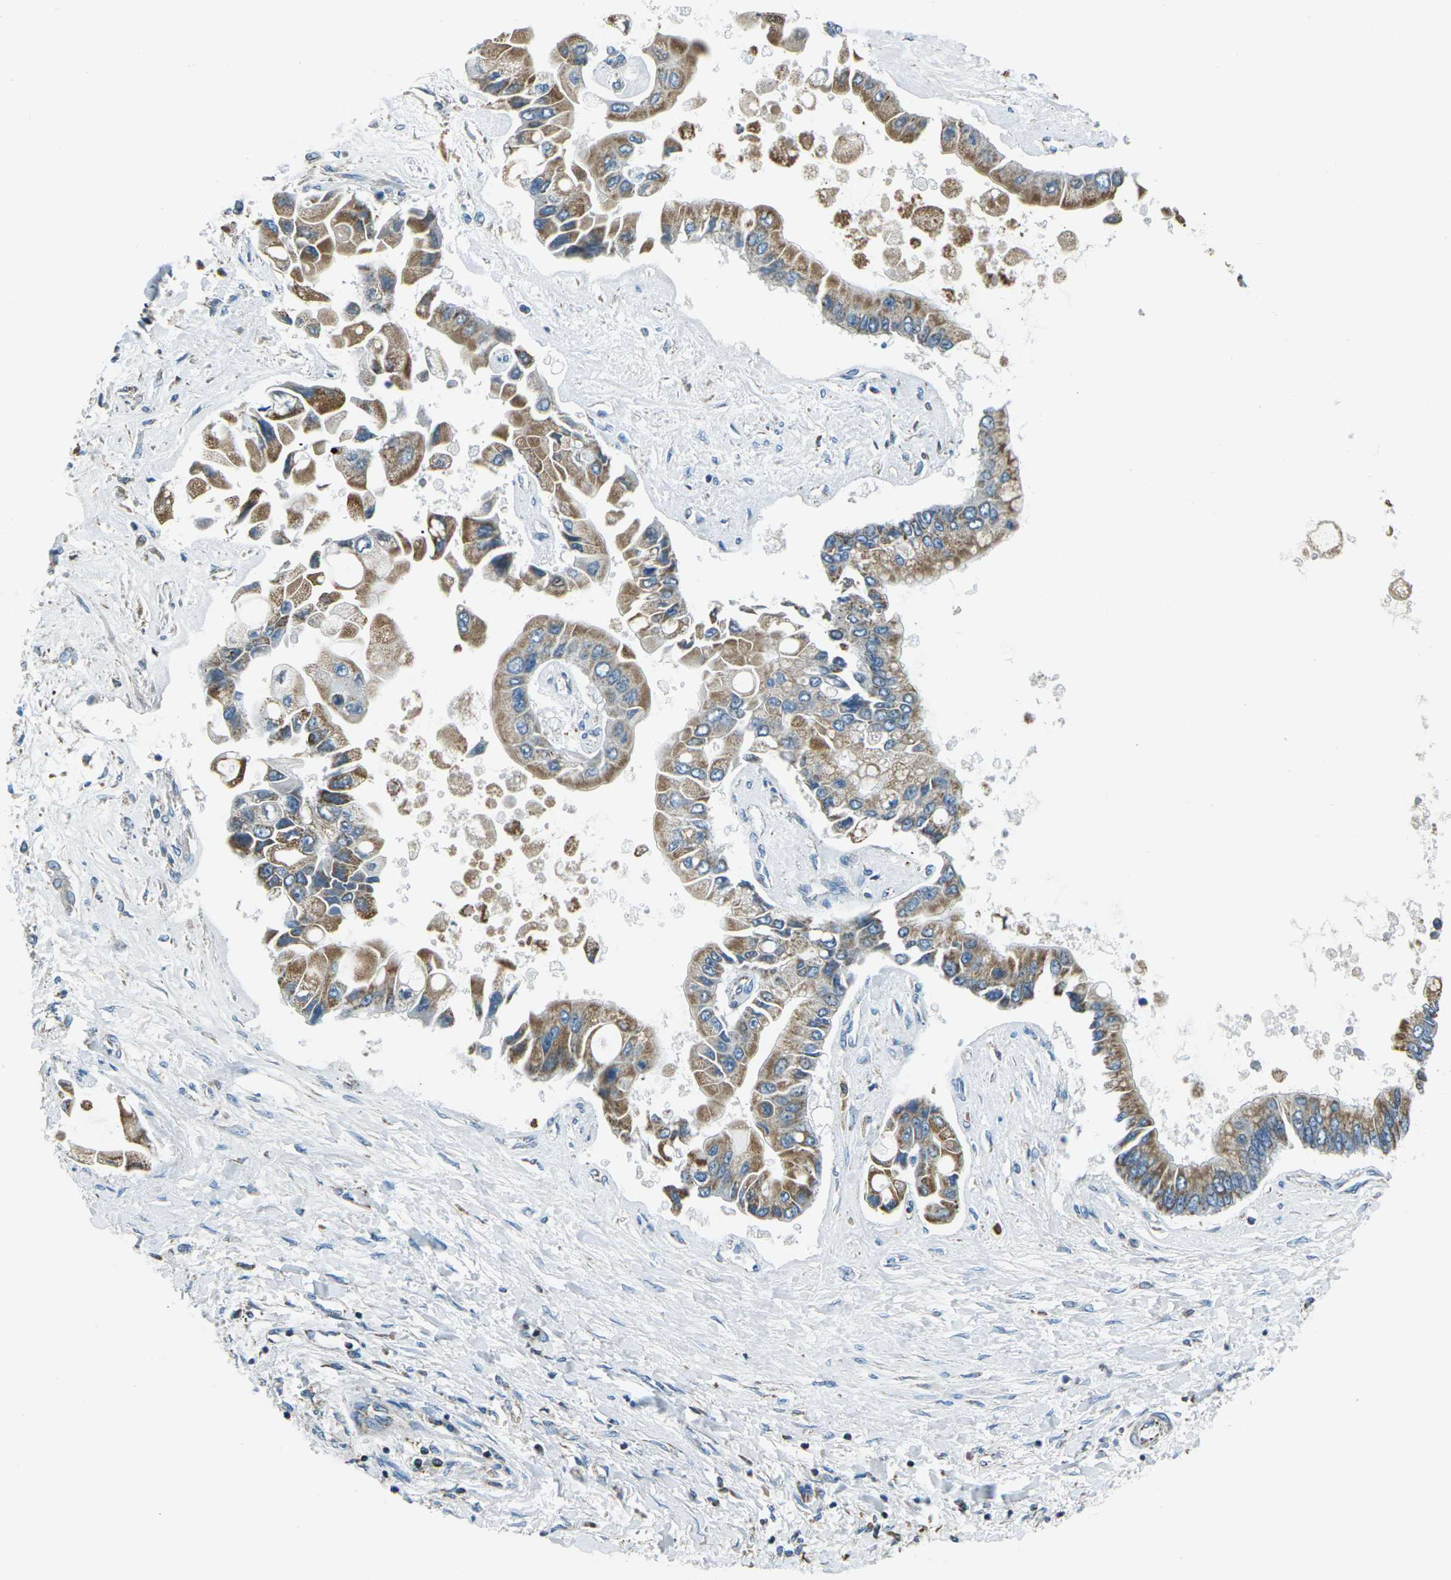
{"staining": {"intensity": "moderate", "quantity": ">75%", "location": "cytoplasmic/membranous"}, "tissue": "liver cancer", "cell_type": "Tumor cells", "image_type": "cancer", "snomed": [{"axis": "morphology", "description": "Cholangiocarcinoma"}, {"axis": "topography", "description": "Liver"}], "caption": "Tumor cells display medium levels of moderate cytoplasmic/membranous expression in about >75% of cells in human cholangiocarcinoma (liver).", "gene": "IRF3", "patient": {"sex": "male", "age": 50}}